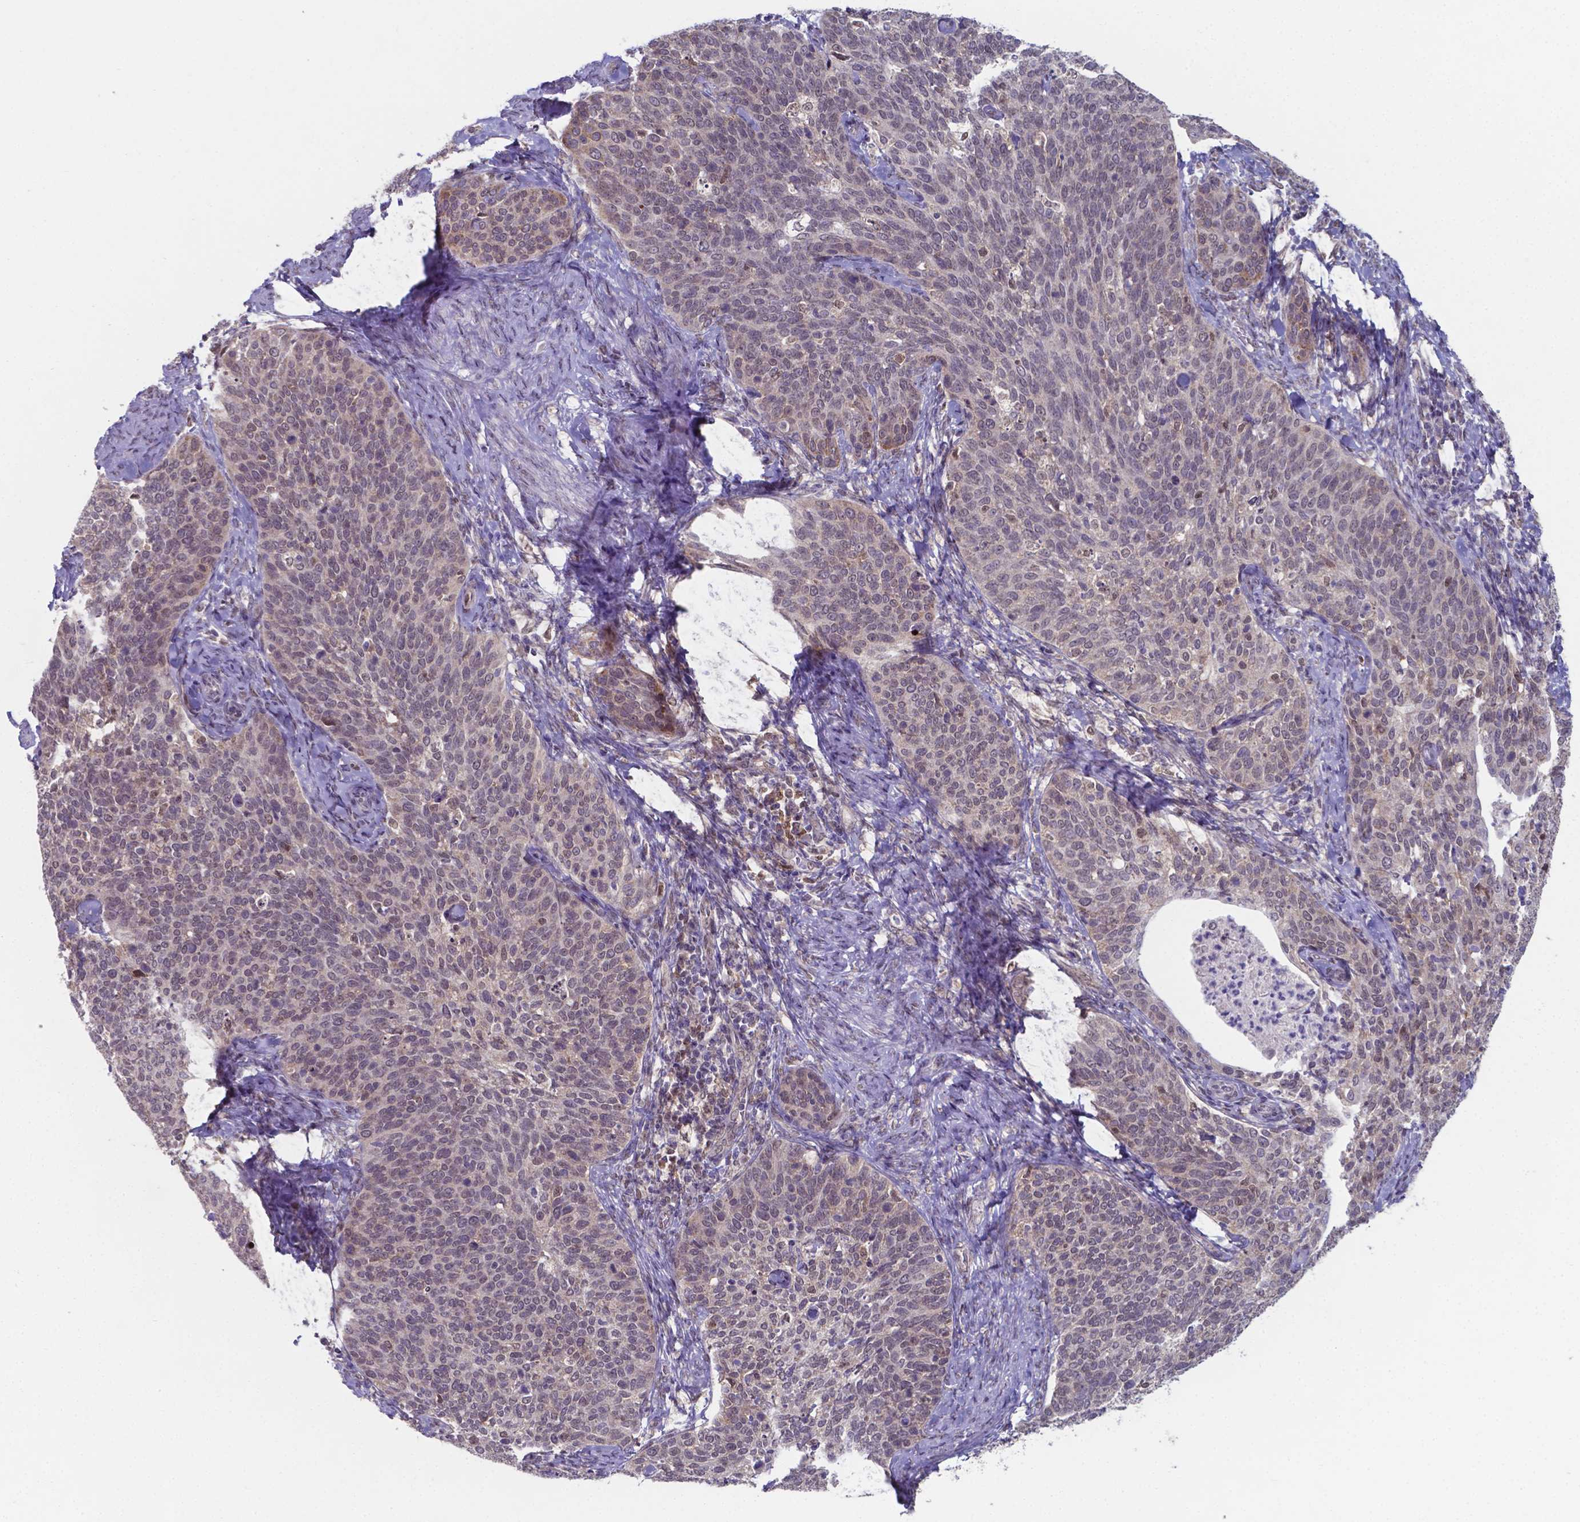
{"staining": {"intensity": "weak", "quantity": "<25%", "location": "nuclear"}, "tissue": "cervical cancer", "cell_type": "Tumor cells", "image_type": "cancer", "snomed": [{"axis": "morphology", "description": "Squamous cell carcinoma, NOS"}, {"axis": "topography", "description": "Cervix"}], "caption": "IHC photomicrograph of human squamous cell carcinoma (cervical) stained for a protein (brown), which exhibits no staining in tumor cells.", "gene": "UBE2E2", "patient": {"sex": "female", "age": 69}}